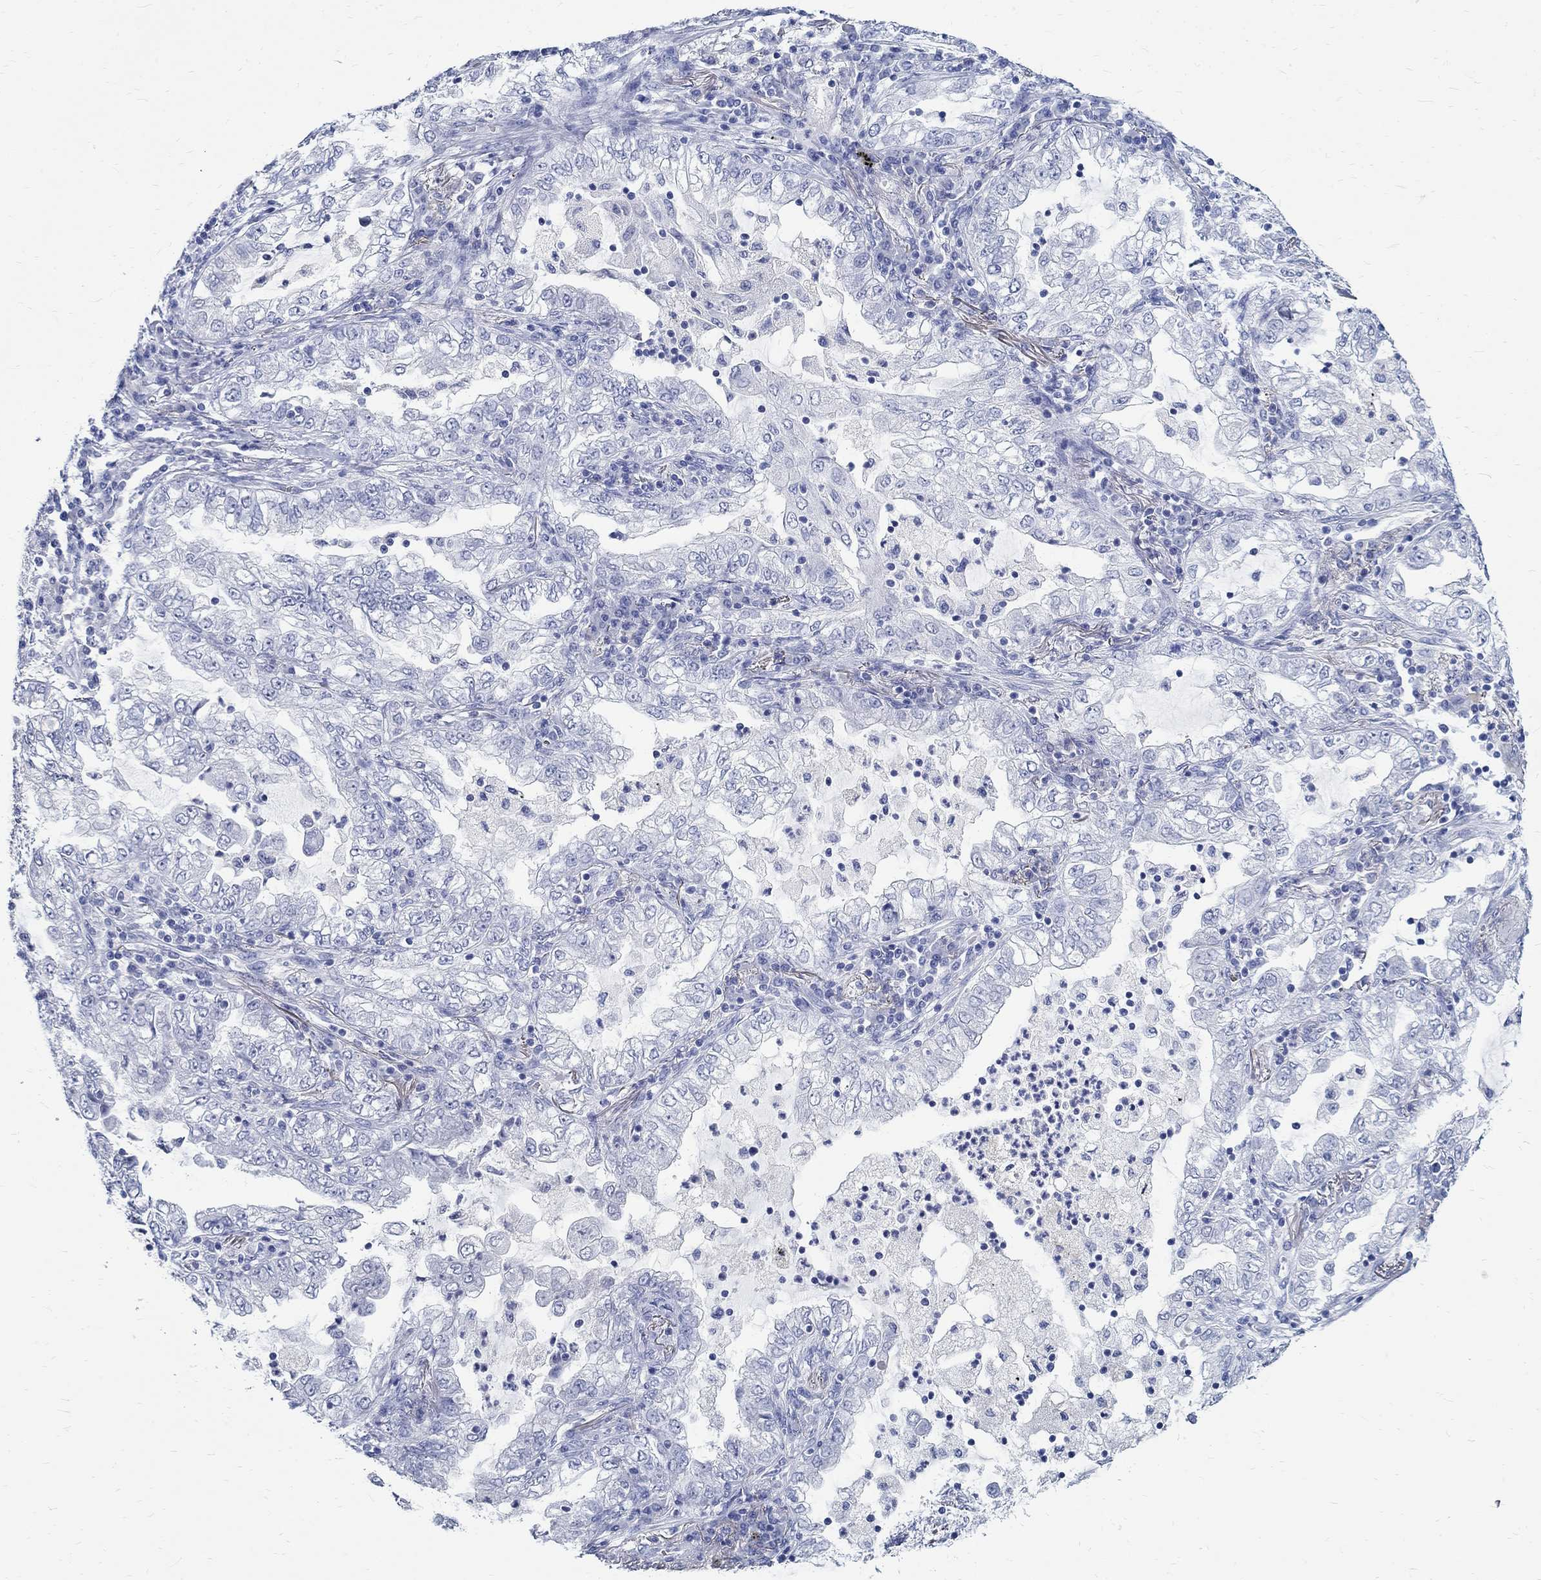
{"staining": {"intensity": "negative", "quantity": "none", "location": "none"}, "tissue": "lung cancer", "cell_type": "Tumor cells", "image_type": "cancer", "snomed": [{"axis": "morphology", "description": "Adenocarcinoma, NOS"}, {"axis": "topography", "description": "Lung"}], "caption": "Photomicrograph shows no significant protein staining in tumor cells of lung adenocarcinoma.", "gene": "BSPRY", "patient": {"sex": "female", "age": 73}}